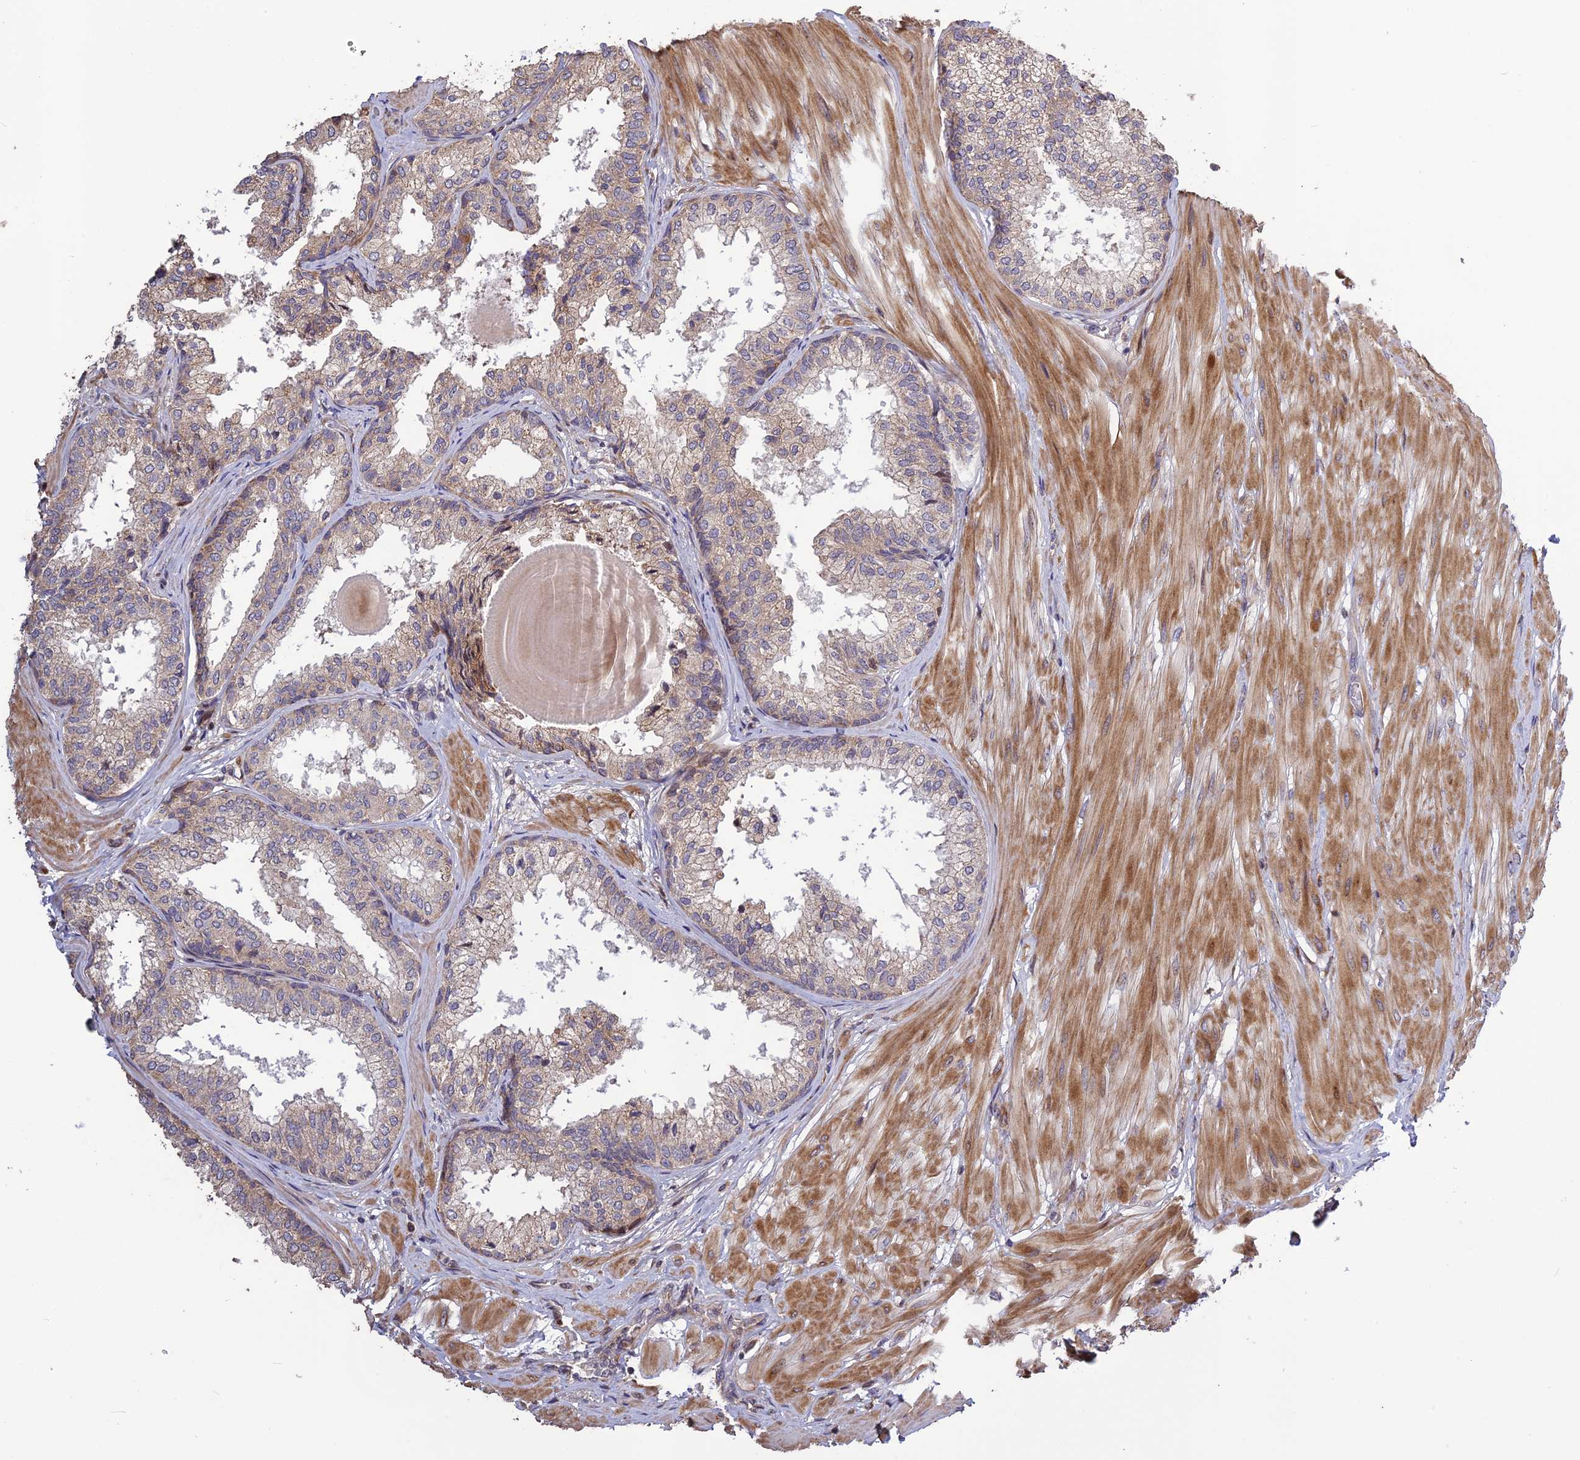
{"staining": {"intensity": "strong", "quantity": "<25%", "location": "cytoplasmic/membranous"}, "tissue": "prostate", "cell_type": "Glandular cells", "image_type": "normal", "snomed": [{"axis": "morphology", "description": "Normal tissue, NOS"}, {"axis": "topography", "description": "Prostate"}], "caption": "High-power microscopy captured an immunohistochemistry image of unremarkable prostate, revealing strong cytoplasmic/membranous staining in about <25% of glandular cells.", "gene": "SPG21", "patient": {"sex": "male", "age": 48}}